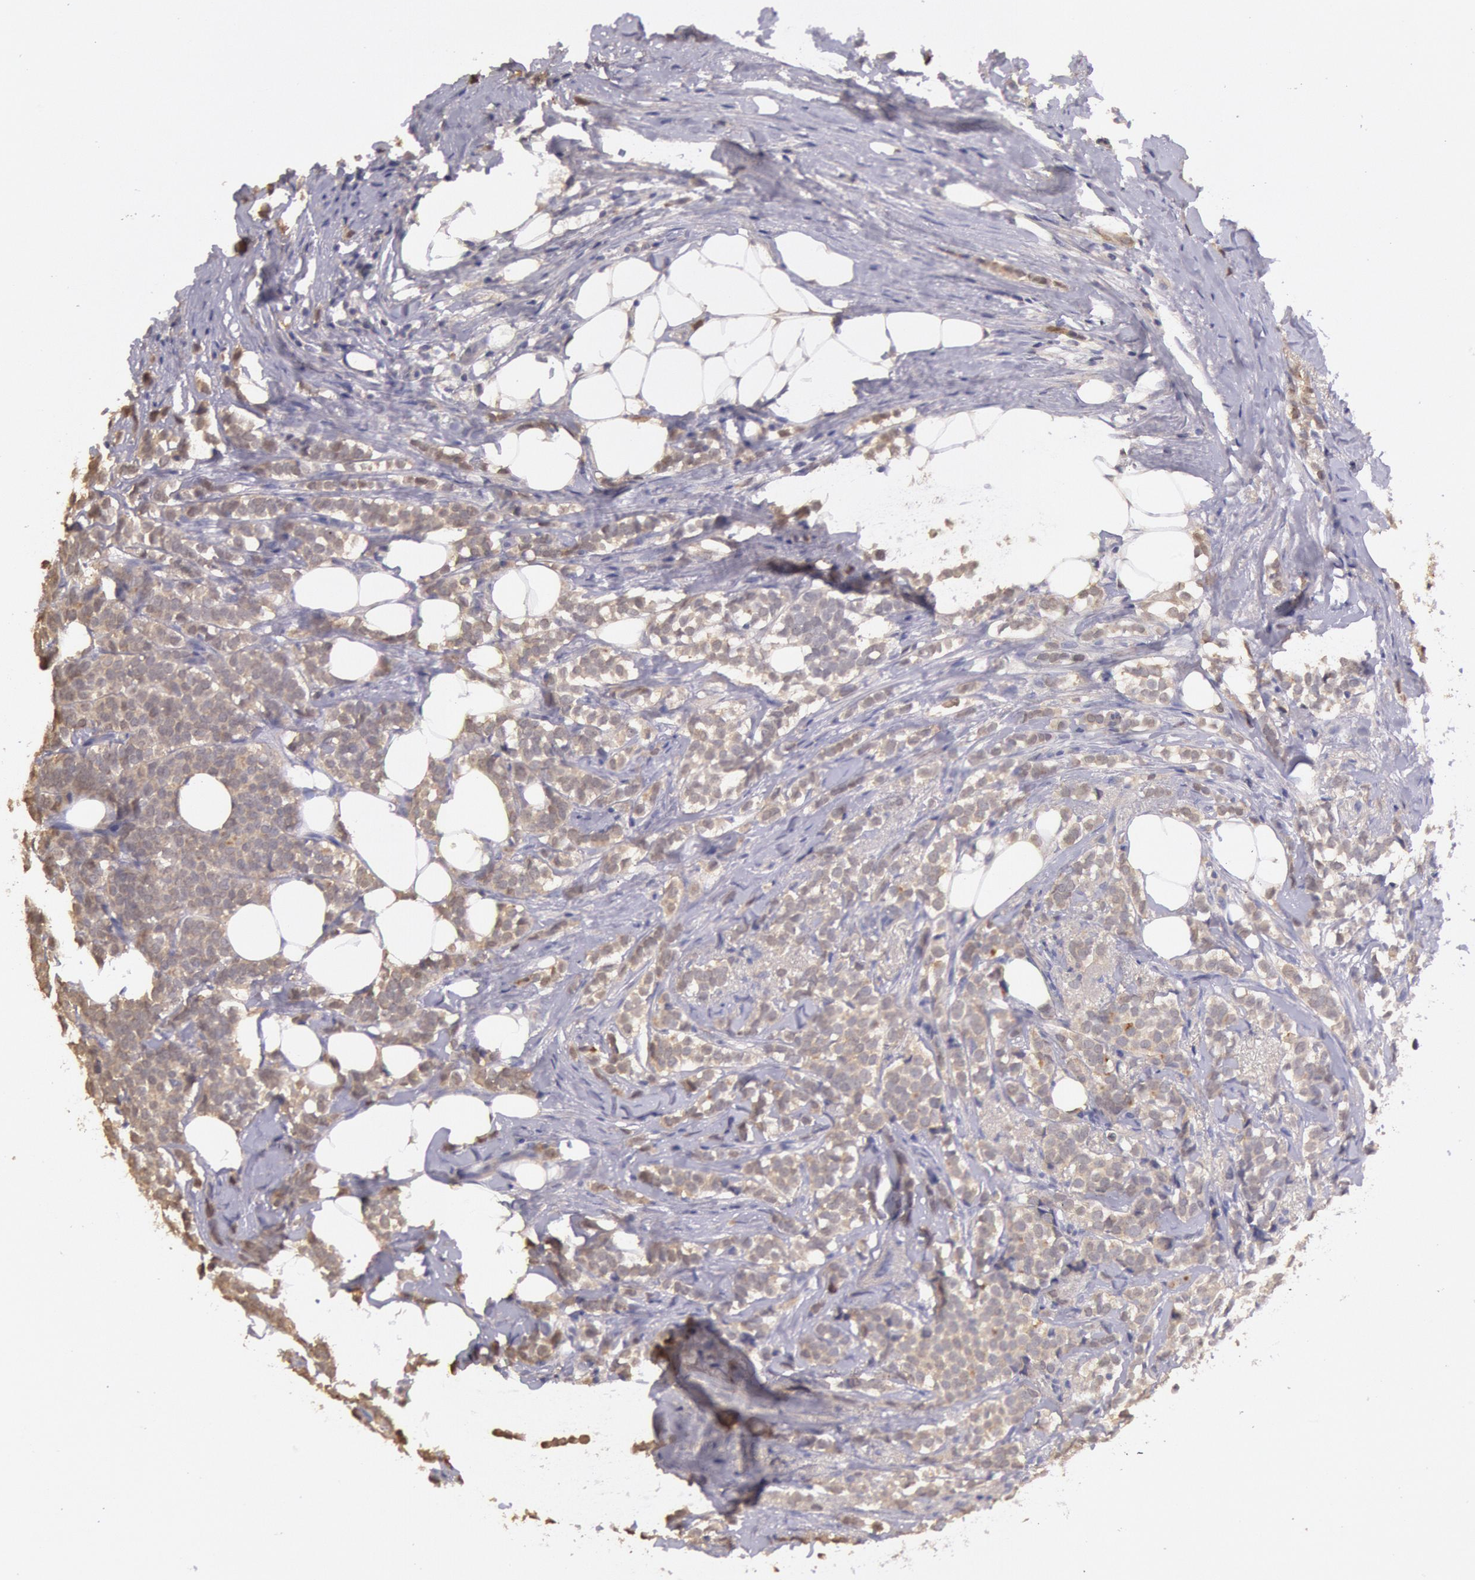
{"staining": {"intensity": "negative", "quantity": "none", "location": "none"}, "tissue": "breast cancer", "cell_type": "Tumor cells", "image_type": "cancer", "snomed": [{"axis": "morphology", "description": "Lobular carcinoma"}, {"axis": "topography", "description": "Breast"}], "caption": "Tumor cells are negative for brown protein staining in lobular carcinoma (breast).", "gene": "C1R", "patient": {"sex": "female", "age": 56}}